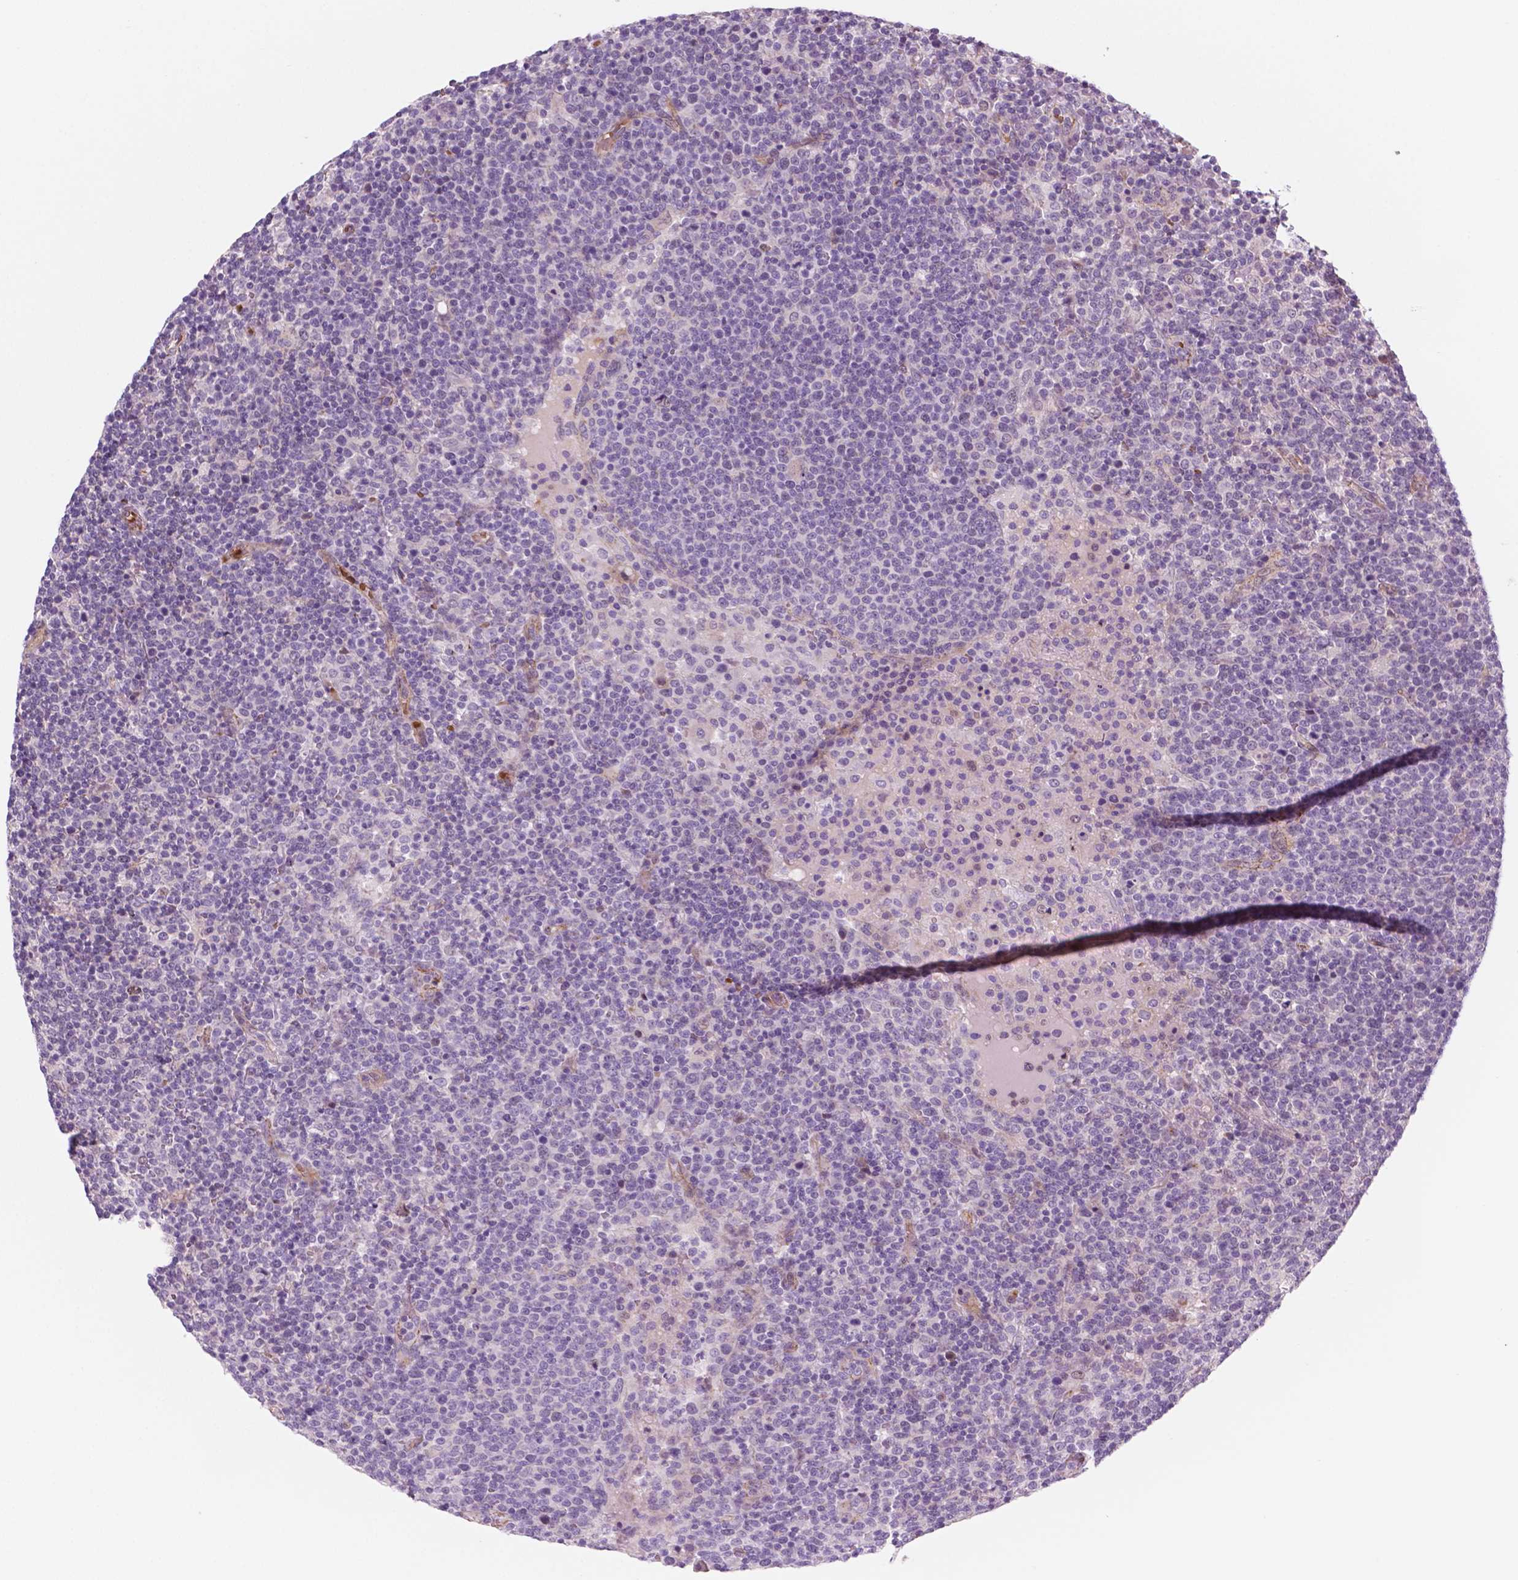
{"staining": {"intensity": "negative", "quantity": "none", "location": "none"}, "tissue": "lymphoma", "cell_type": "Tumor cells", "image_type": "cancer", "snomed": [{"axis": "morphology", "description": "Malignant lymphoma, non-Hodgkin's type, High grade"}, {"axis": "topography", "description": "Lymph node"}], "caption": "Lymphoma stained for a protein using IHC exhibits no positivity tumor cells.", "gene": "RND3", "patient": {"sex": "male", "age": 61}}